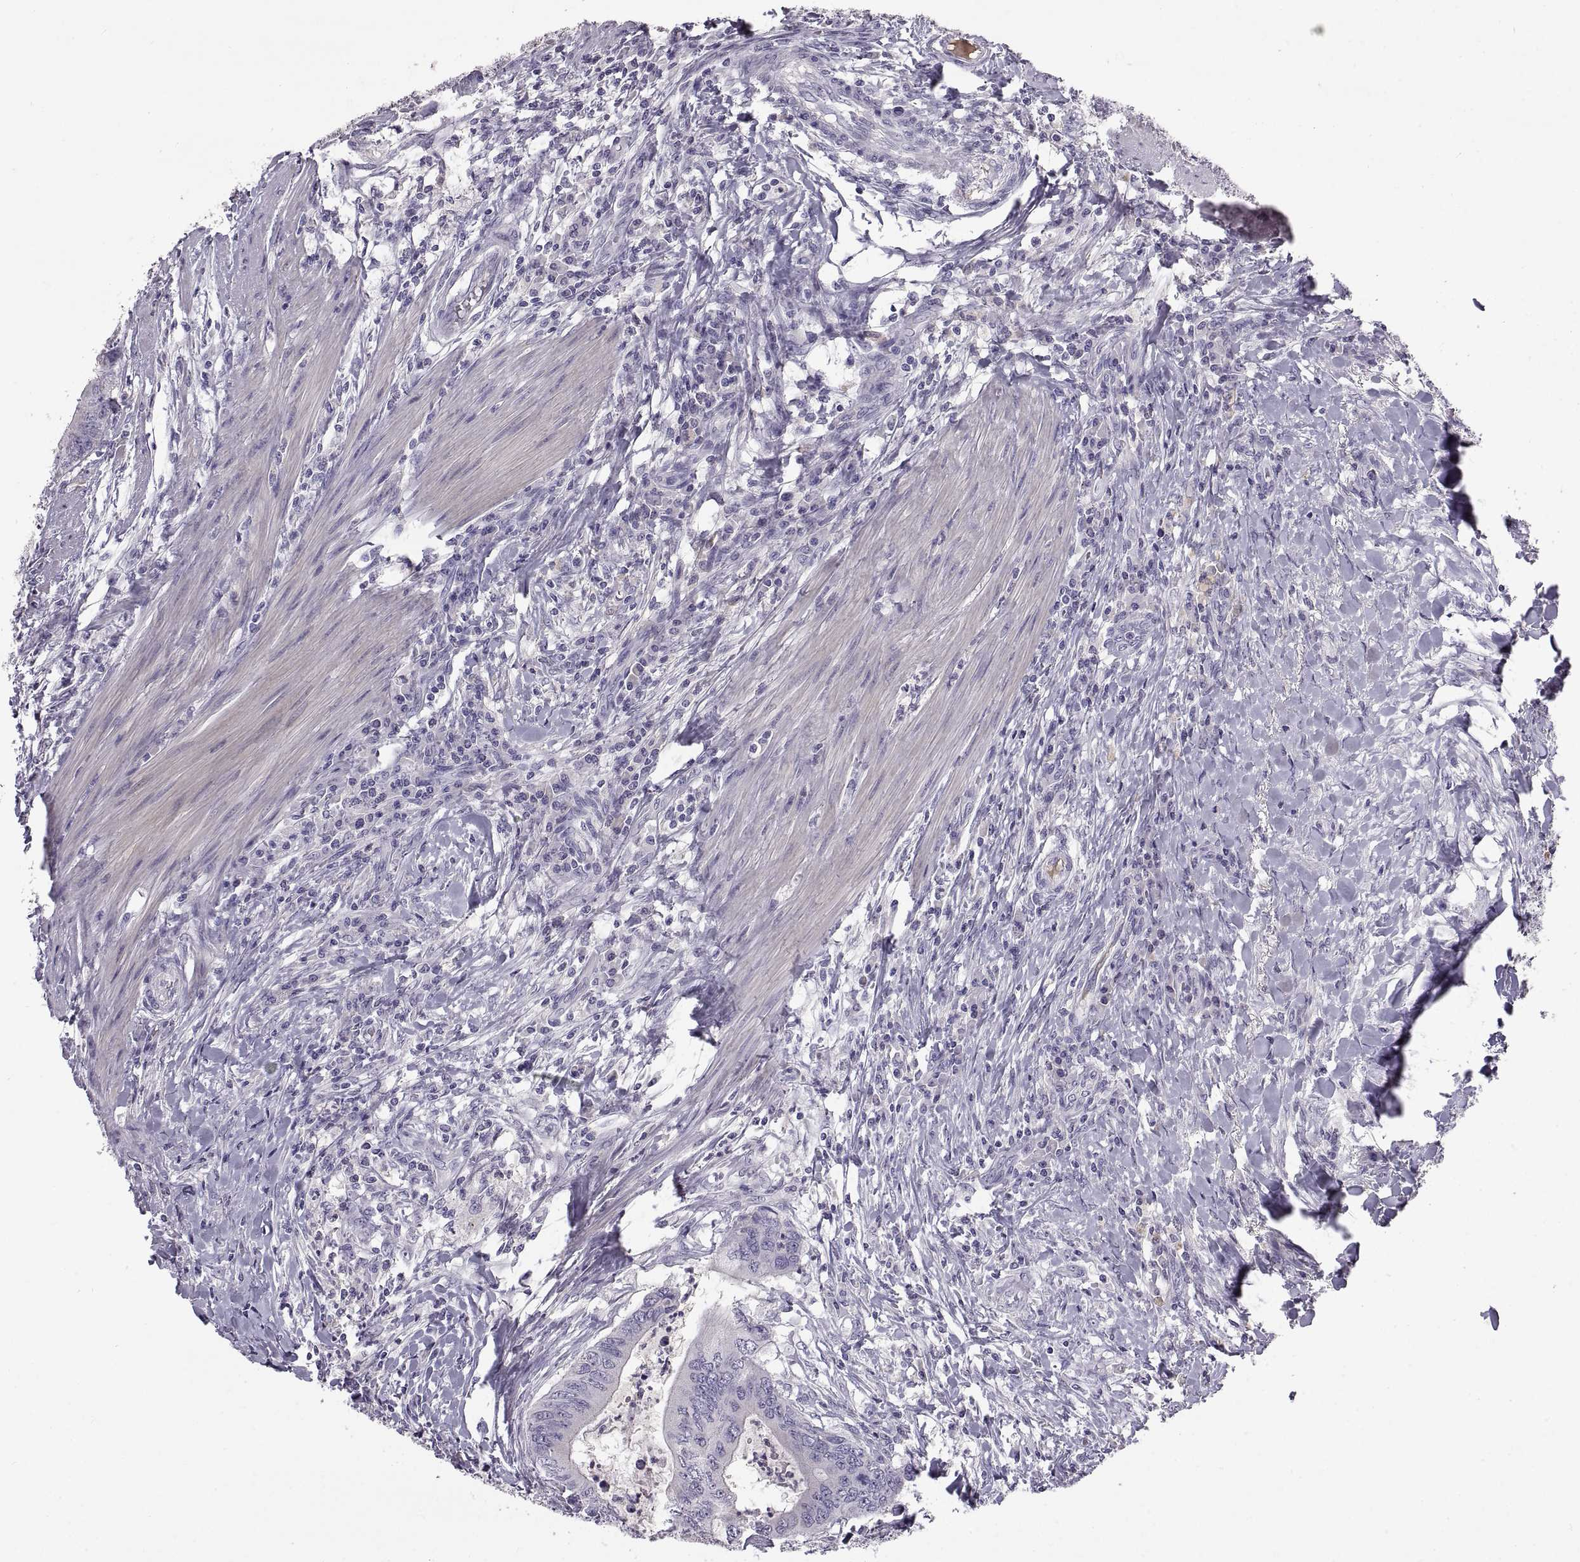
{"staining": {"intensity": "negative", "quantity": "none", "location": "none"}, "tissue": "colorectal cancer", "cell_type": "Tumor cells", "image_type": "cancer", "snomed": [{"axis": "morphology", "description": "Adenocarcinoma, NOS"}, {"axis": "topography", "description": "Colon"}], "caption": "DAB immunohistochemical staining of human adenocarcinoma (colorectal) exhibits no significant staining in tumor cells. The staining was performed using DAB (3,3'-diaminobenzidine) to visualize the protein expression in brown, while the nuclei were stained in blue with hematoxylin (Magnification: 20x).", "gene": "ADAM32", "patient": {"sex": "male", "age": 53}}